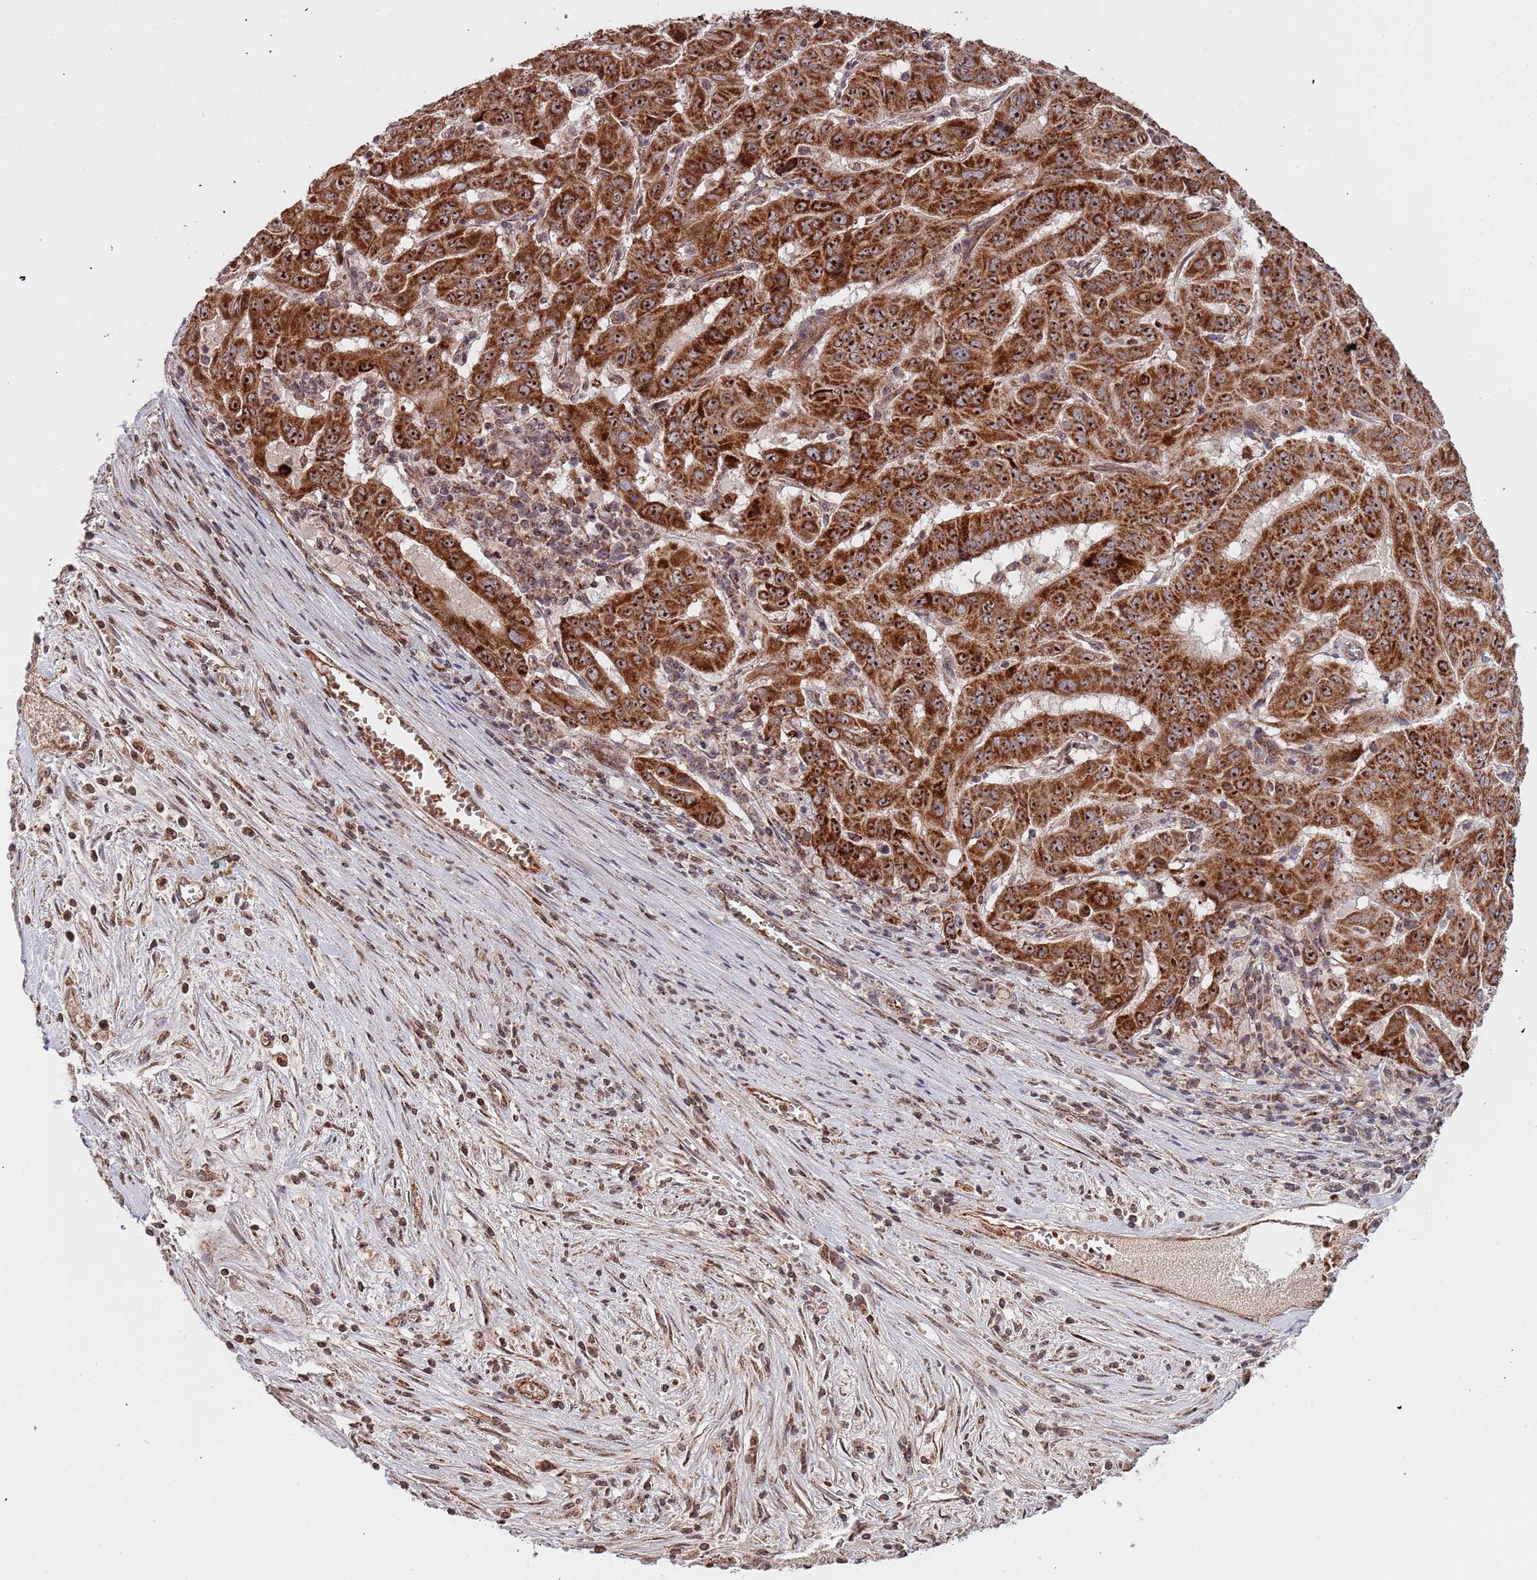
{"staining": {"intensity": "strong", "quantity": ">75%", "location": "cytoplasmic/membranous,nuclear"}, "tissue": "pancreatic cancer", "cell_type": "Tumor cells", "image_type": "cancer", "snomed": [{"axis": "morphology", "description": "Adenocarcinoma, NOS"}, {"axis": "topography", "description": "Pancreas"}], "caption": "Pancreatic cancer was stained to show a protein in brown. There is high levels of strong cytoplasmic/membranous and nuclear staining in approximately >75% of tumor cells.", "gene": "DCHS1", "patient": {"sex": "male", "age": 63}}